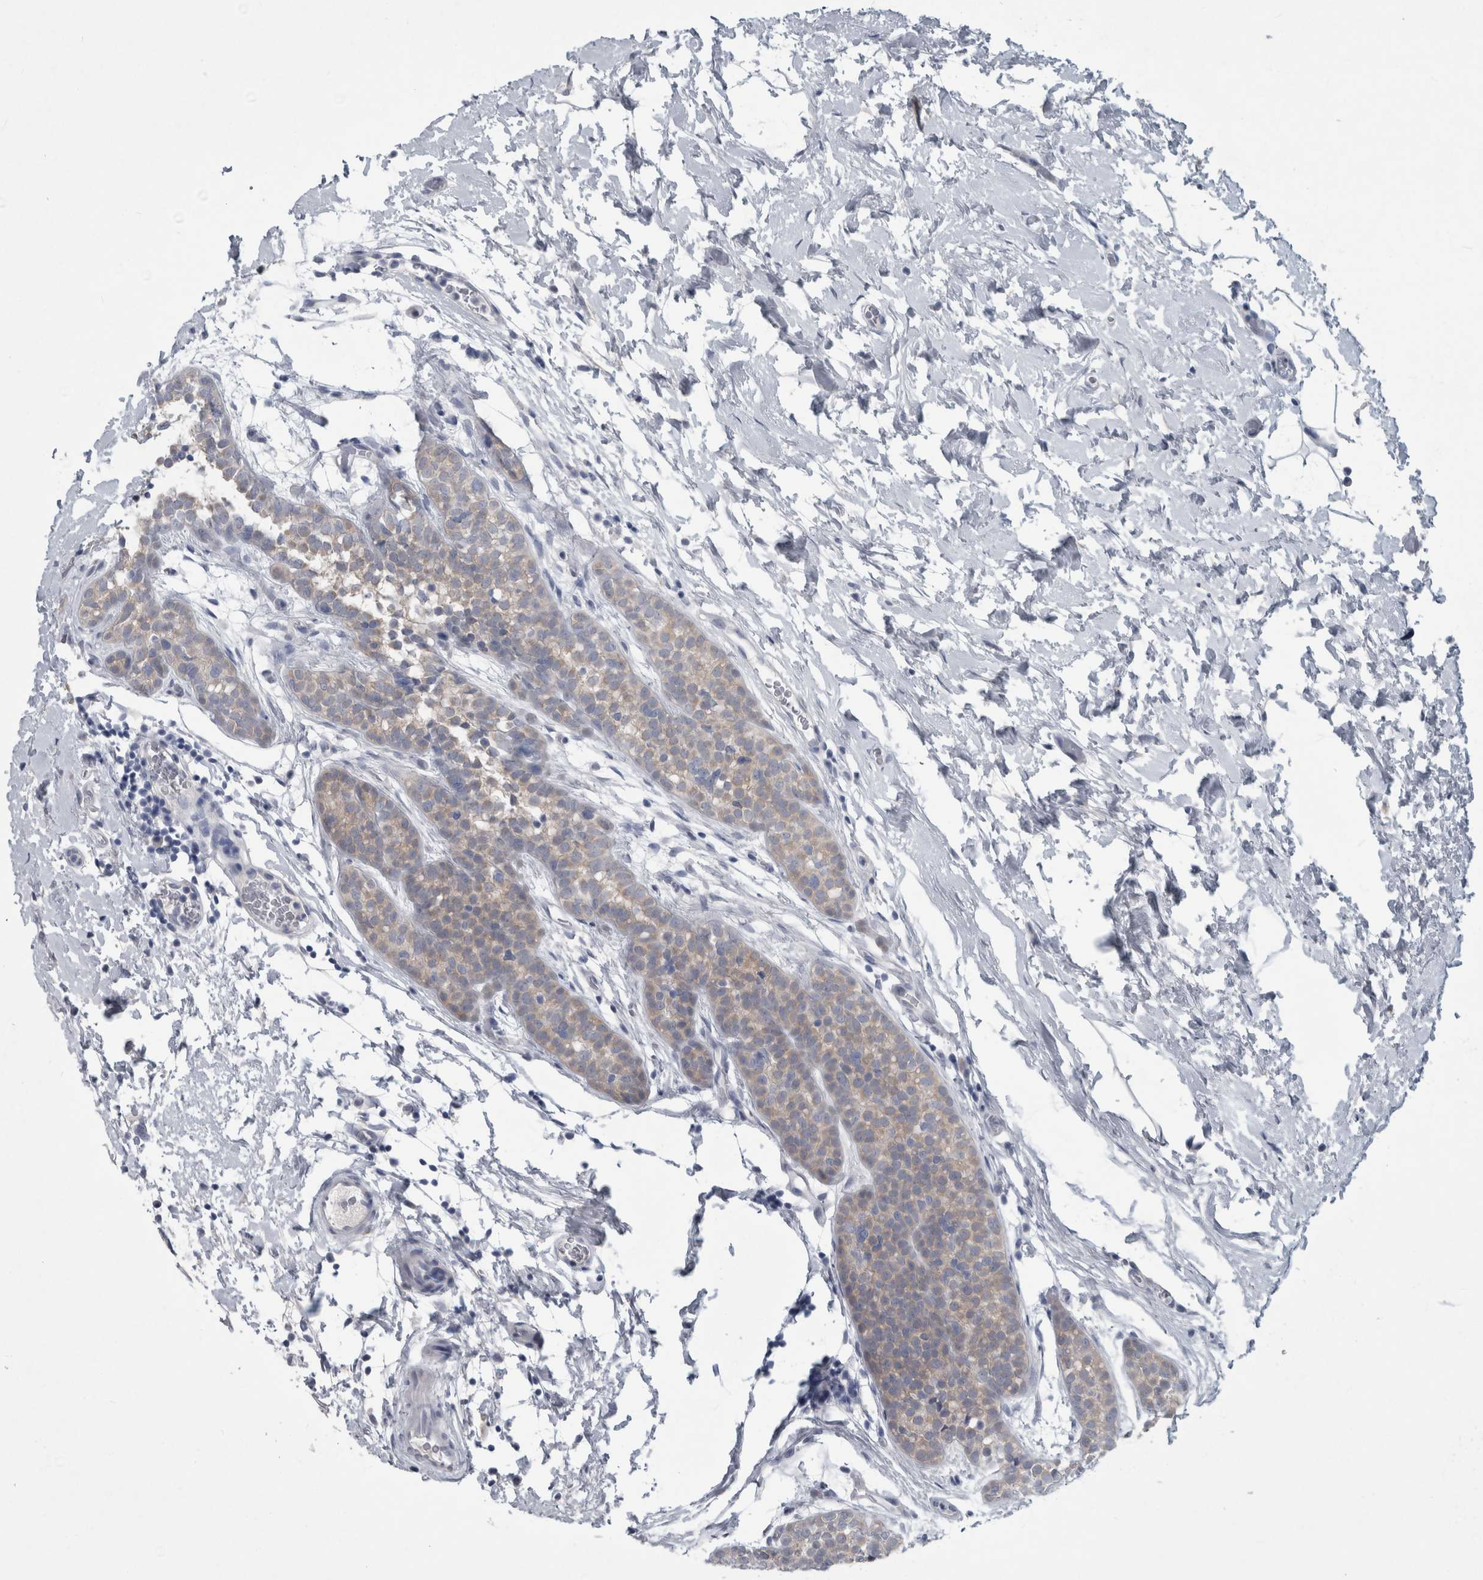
{"staining": {"intensity": "weak", "quantity": ">75%", "location": "cytoplasmic/membranous"}, "tissue": "breast cancer", "cell_type": "Tumor cells", "image_type": "cancer", "snomed": [{"axis": "morphology", "description": "Lobular carcinoma"}, {"axis": "topography", "description": "Breast"}], "caption": "Human breast cancer stained with a protein marker demonstrates weak staining in tumor cells.", "gene": "FAM83H", "patient": {"sex": "female", "age": 50}}